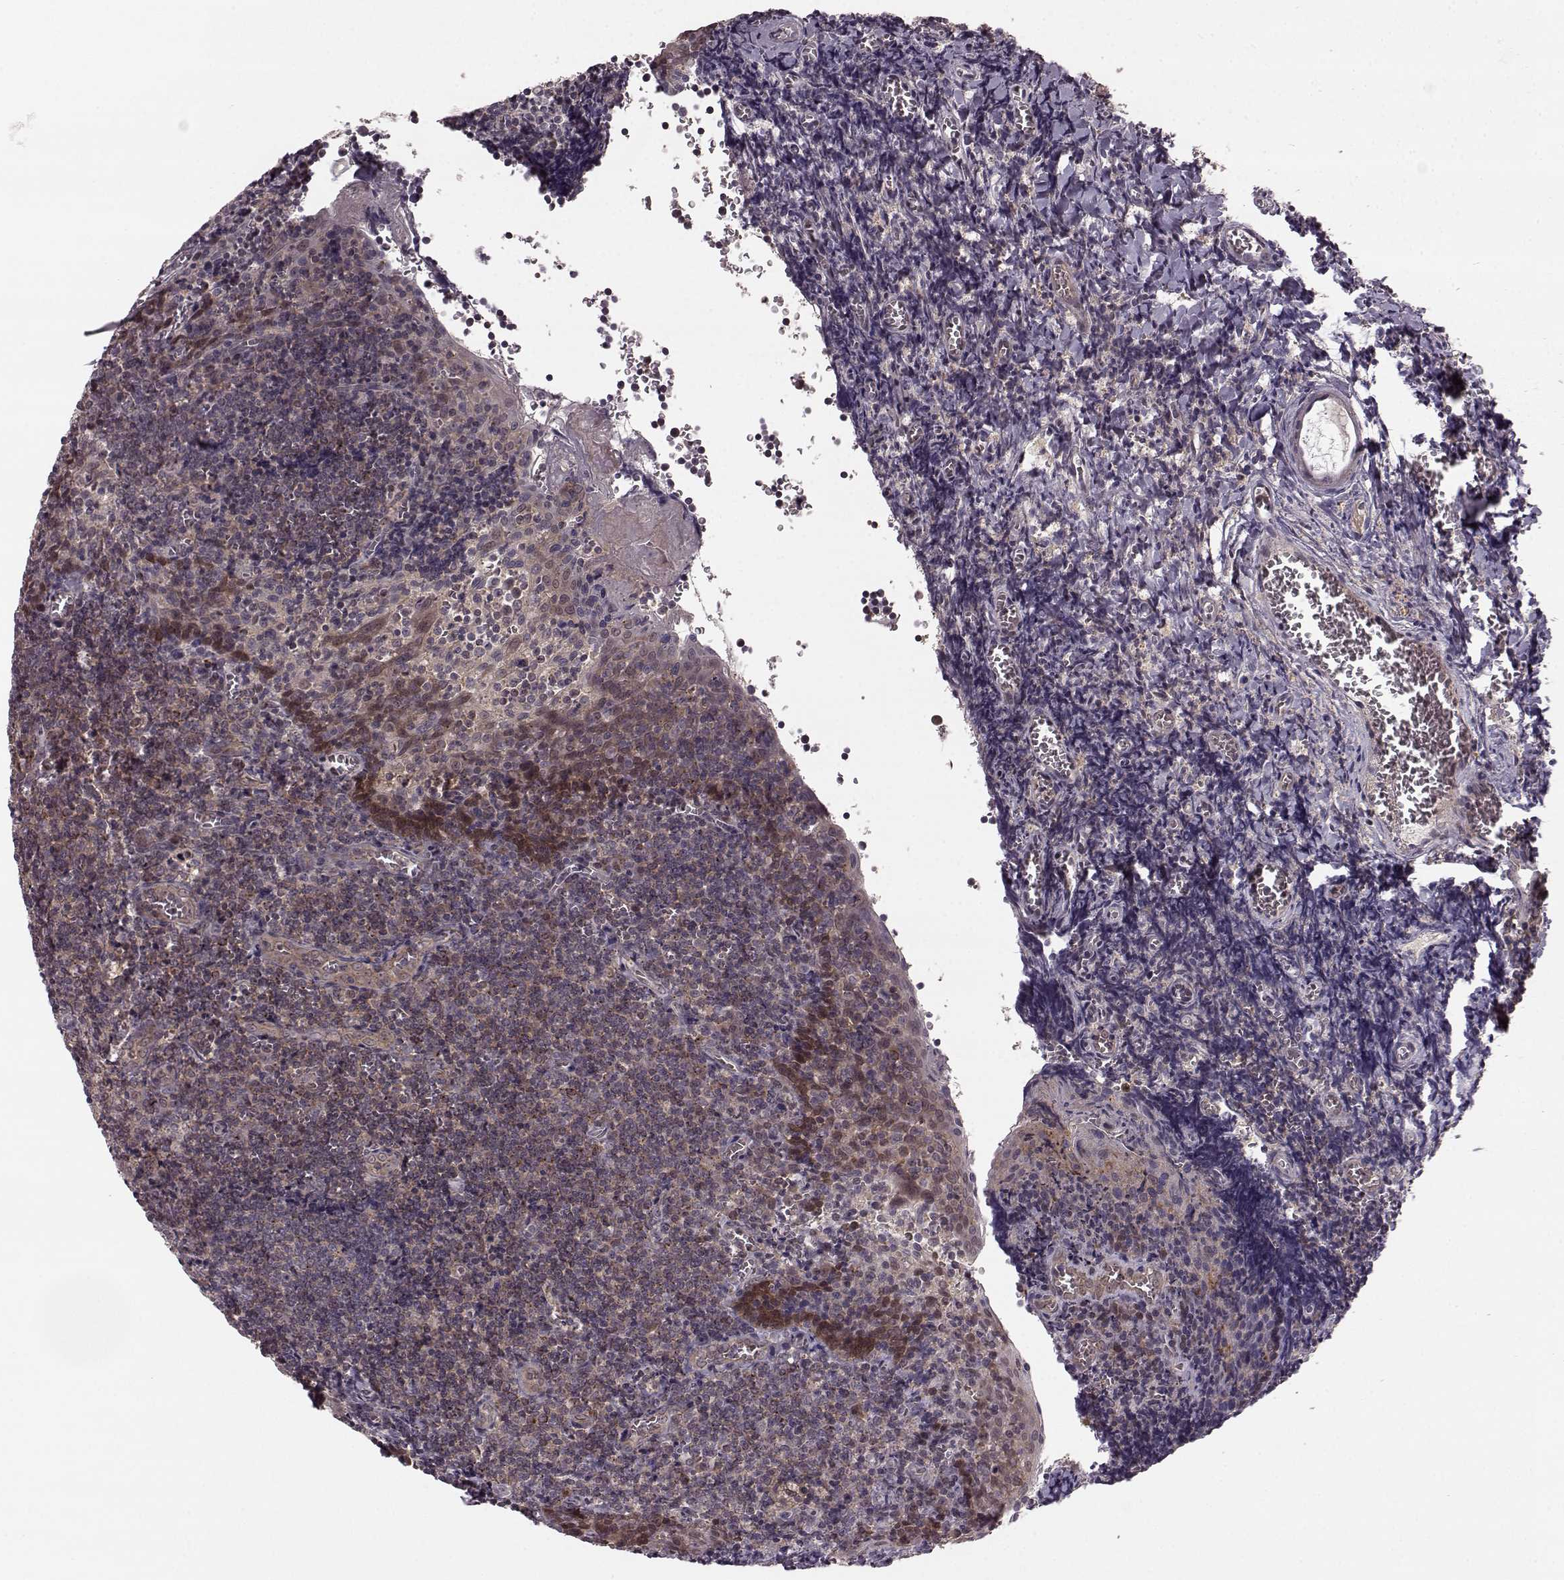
{"staining": {"intensity": "weak", "quantity": "<25%", "location": "cytoplasmic/membranous"}, "tissue": "tonsil", "cell_type": "Germinal center cells", "image_type": "normal", "snomed": [{"axis": "morphology", "description": "Normal tissue, NOS"}, {"axis": "morphology", "description": "Inflammation, NOS"}, {"axis": "topography", "description": "Tonsil"}], "caption": "A high-resolution histopathology image shows immunohistochemistry (IHC) staining of normal tonsil, which demonstrates no significant staining in germinal center cells. (DAB immunohistochemistry, high magnification).", "gene": "GSS", "patient": {"sex": "female", "age": 31}}